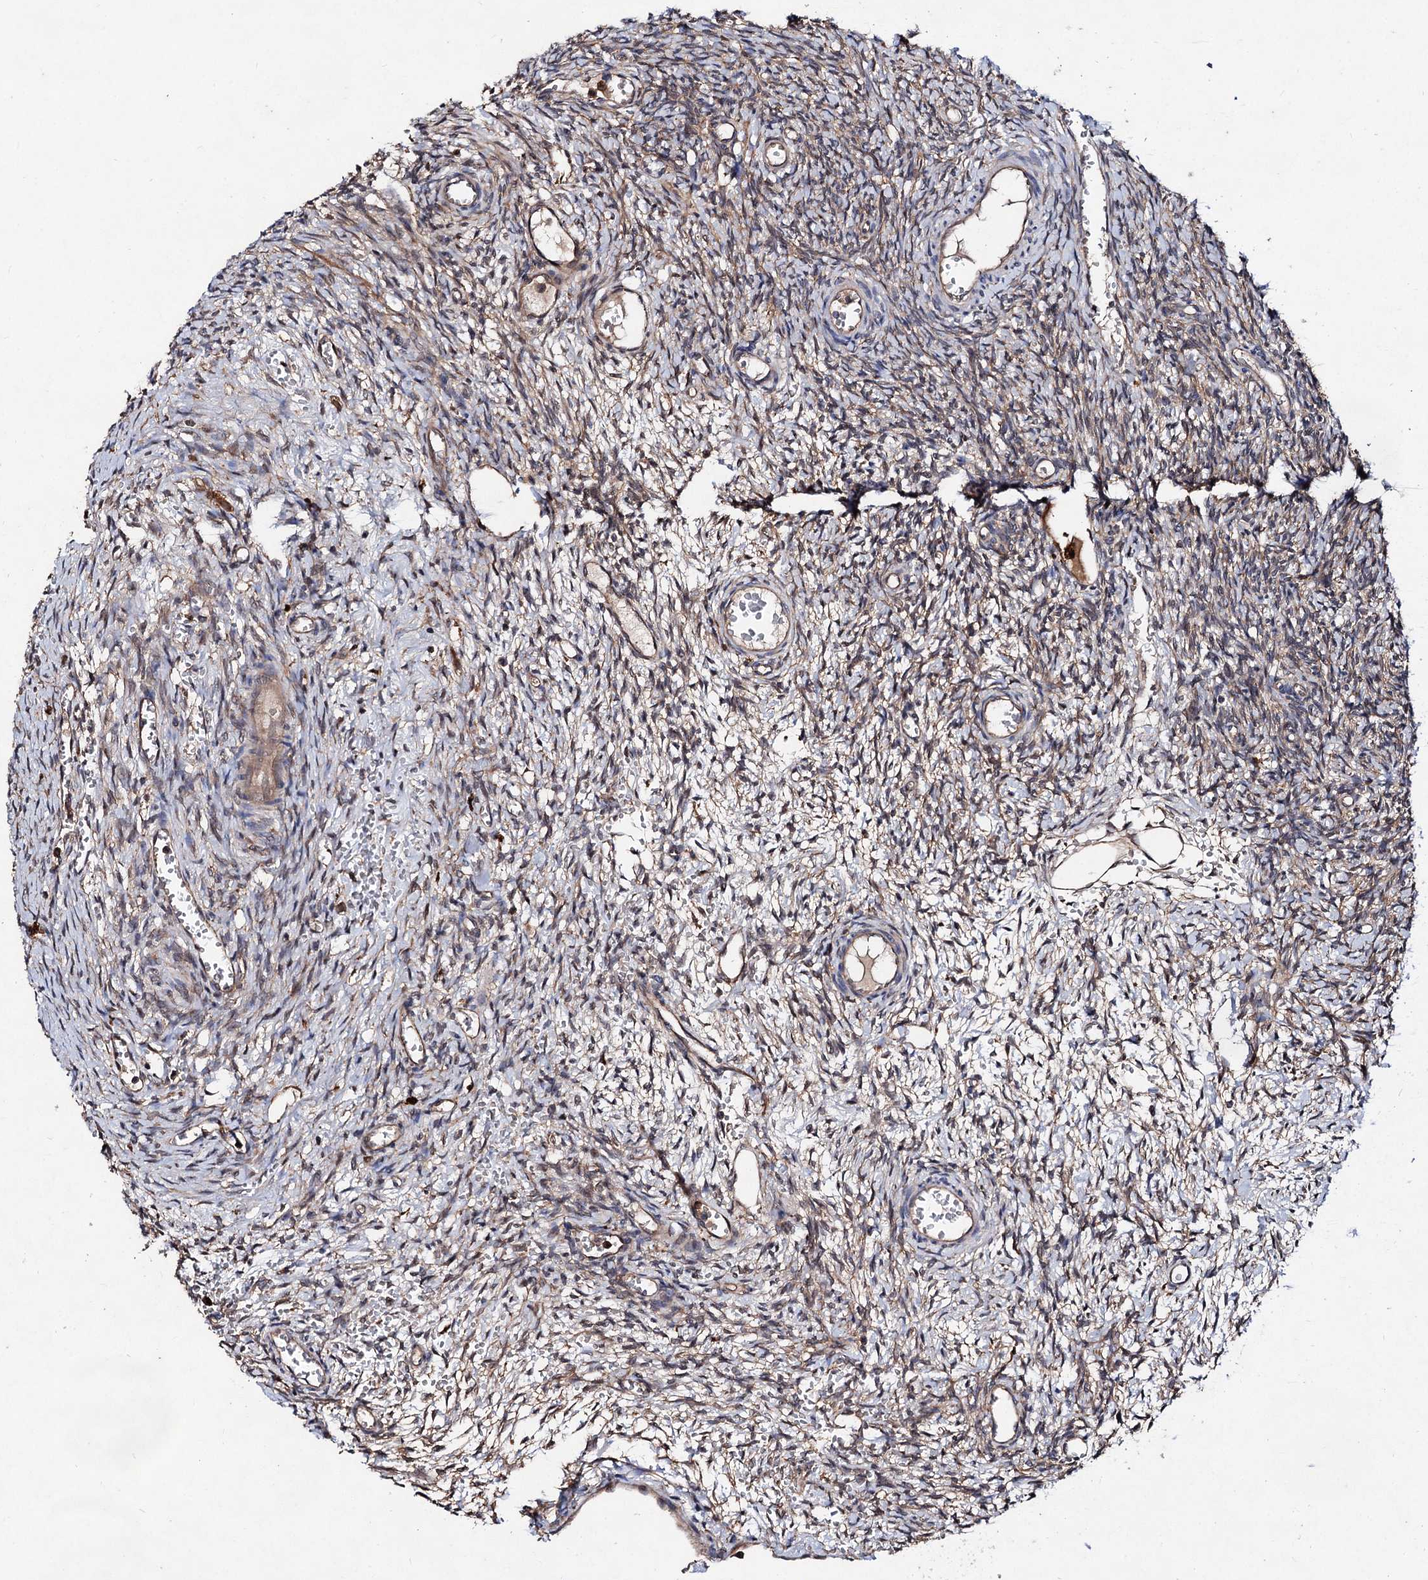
{"staining": {"intensity": "weak", "quantity": "25%-75%", "location": "cytoplasmic/membranous"}, "tissue": "ovary", "cell_type": "Ovarian stroma cells", "image_type": "normal", "snomed": [{"axis": "morphology", "description": "Normal tissue, NOS"}, {"axis": "topography", "description": "Ovary"}], "caption": "Immunohistochemical staining of benign human ovary reveals weak cytoplasmic/membranous protein positivity in about 25%-75% of ovarian stroma cells.", "gene": "VPS29", "patient": {"sex": "female", "age": 39}}